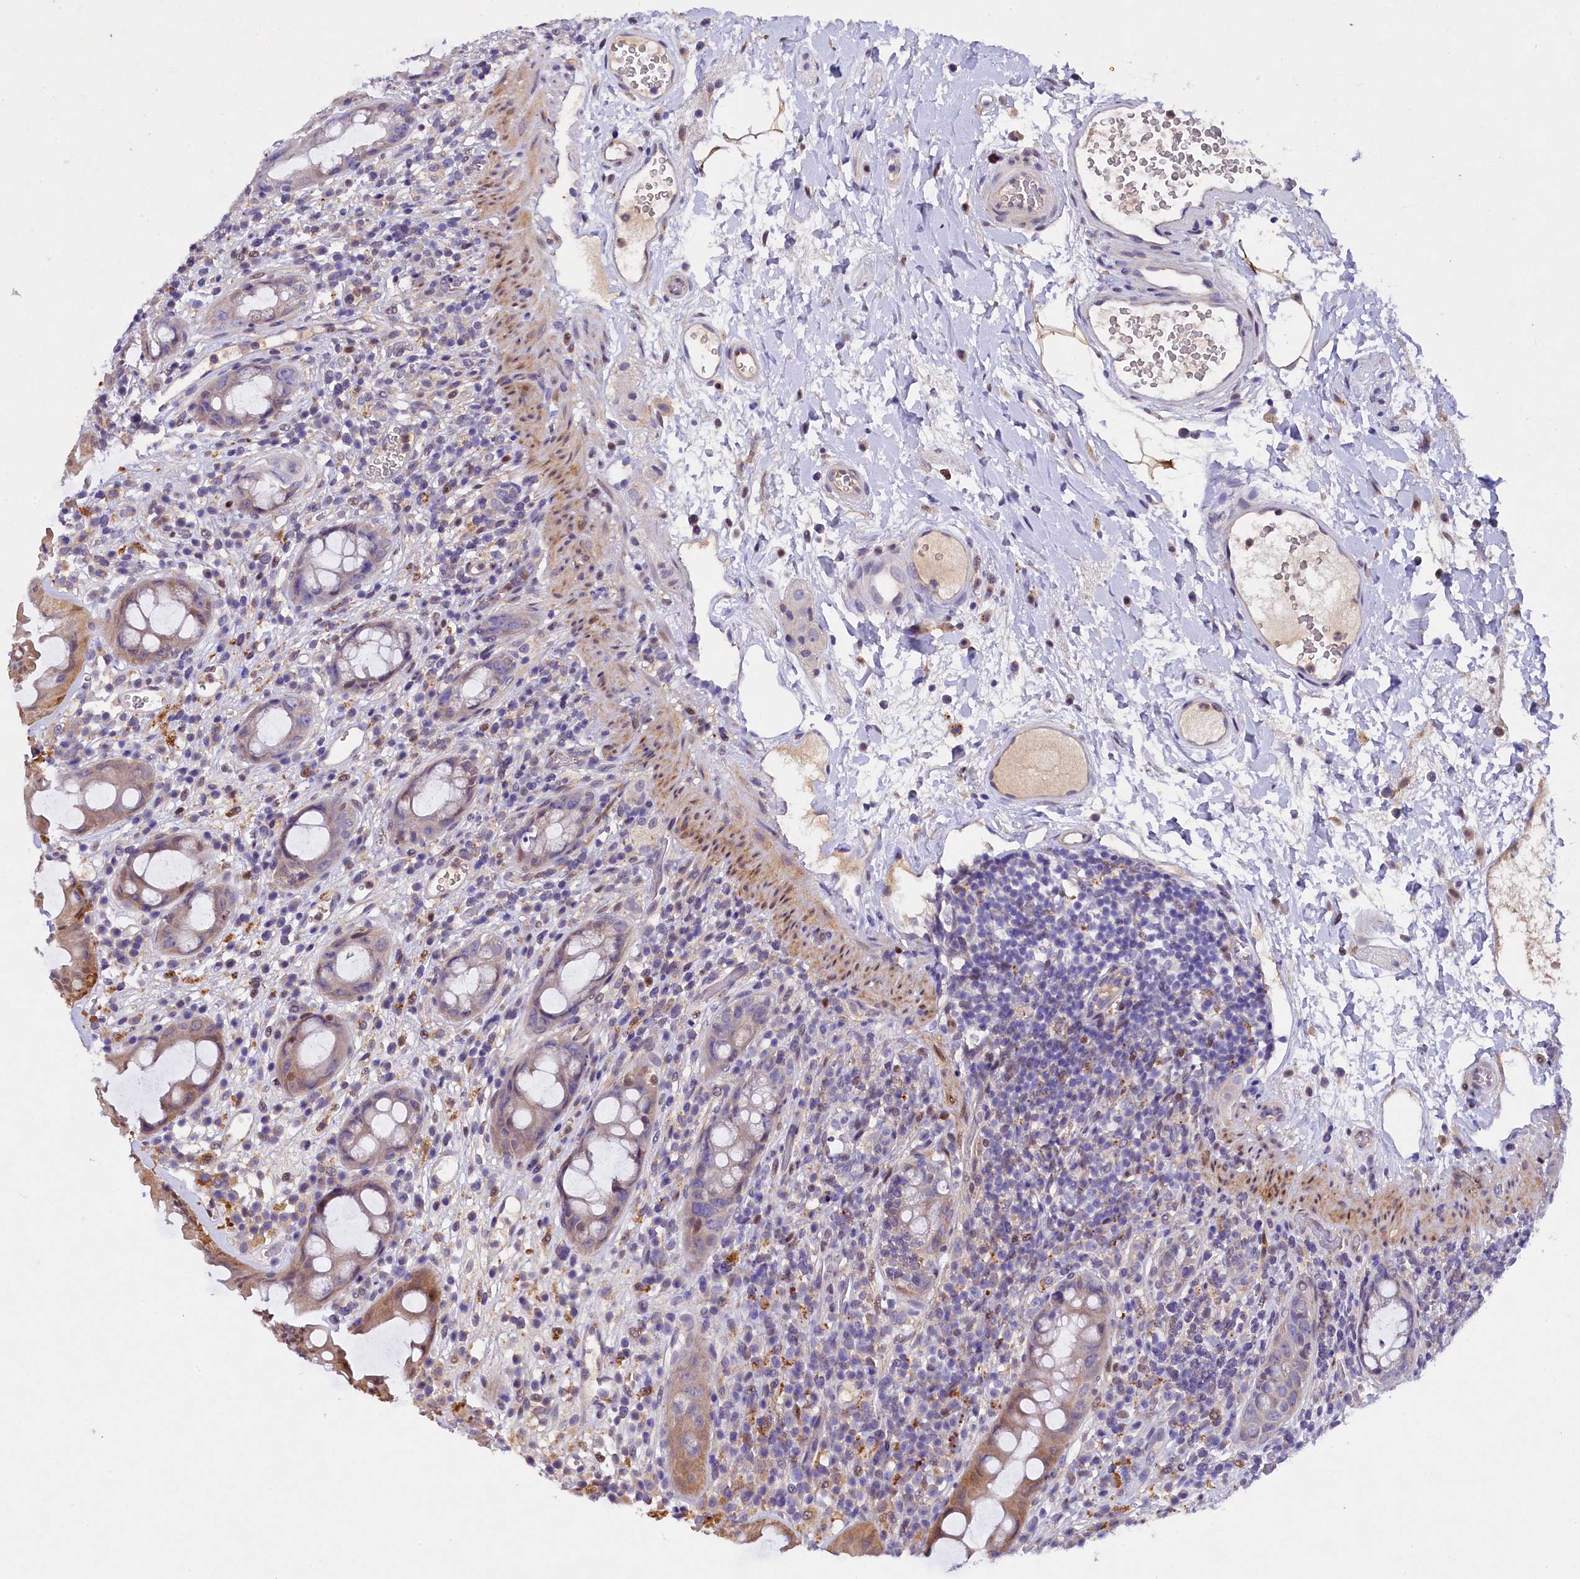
{"staining": {"intensity": "moderate", "quantity": "25%-75%", "location": "cytoplasmic/membranous"}, "tissue": "rectum", "cell_type": "Glandular cells", "image_type": "normal", "snomed": [{"axis": "morphology", "description": "Normal tissue, NOS"}, {"axis": "topography", "description": "Rectum"}], "caption": "Glandular cells demonstrate medium levels of moderate cytoplasmic/membranous positivity in about 25%-75% of cells in unremarkable rectum.", "gene": "TGDS", "patient": {"sex": "female", "age": 57}}